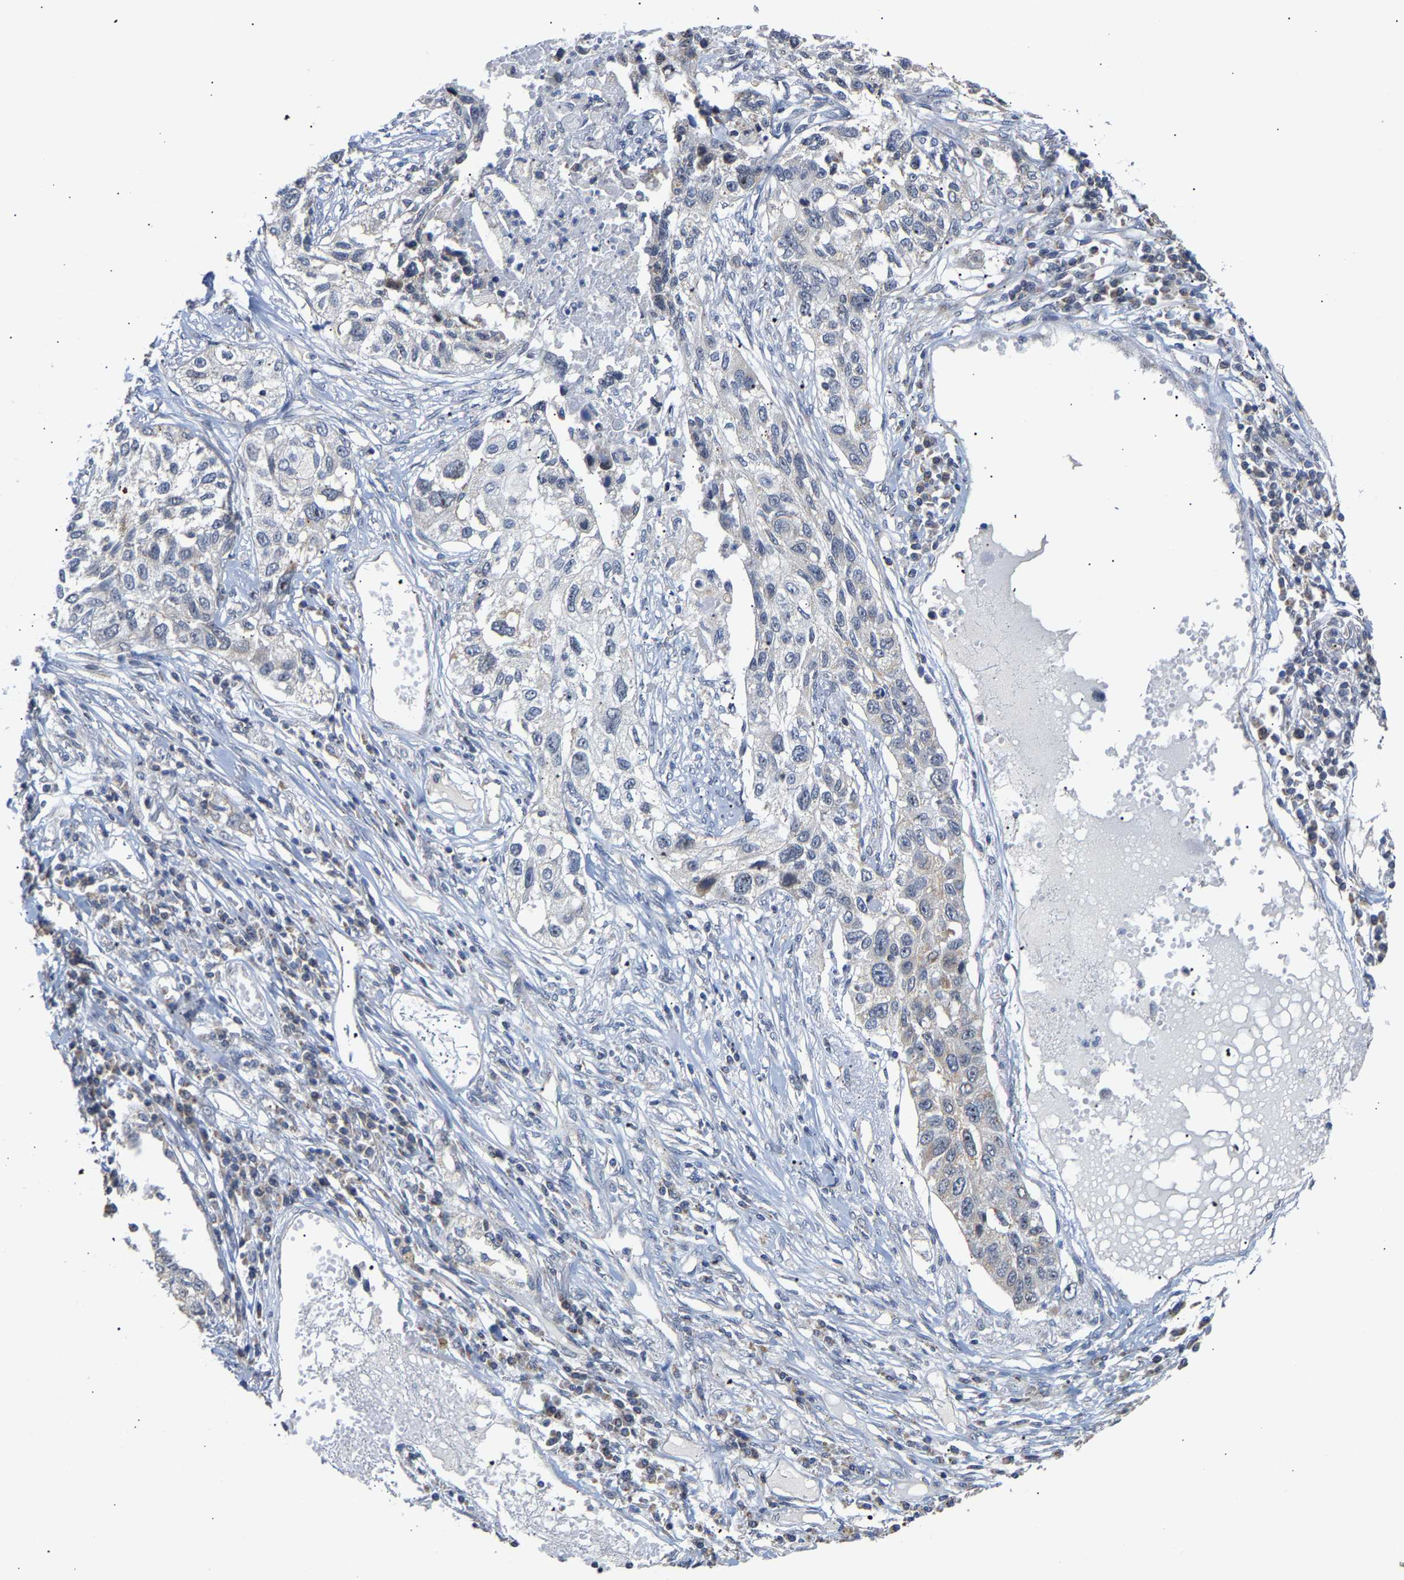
{"staining": {"intensity": "weak", "quantity": "<25%", "location": "cytoplasmic/membranous"}, "tissue": "lung cancer", "cell_type": "Tumor cells", "image_type": "cancer", "snomed": [{"axis": "morphology", "description": "Squamous cell carcinoma, NOS"}, {"axis": "topography", "description": "Lung"}], "caption": "Immunohistochemistry of human lung squamous cell carcinoma reveals no positivity in tumor cells.", "gene": "PCNT", "patient": {"sex": "male", "age": 71}}